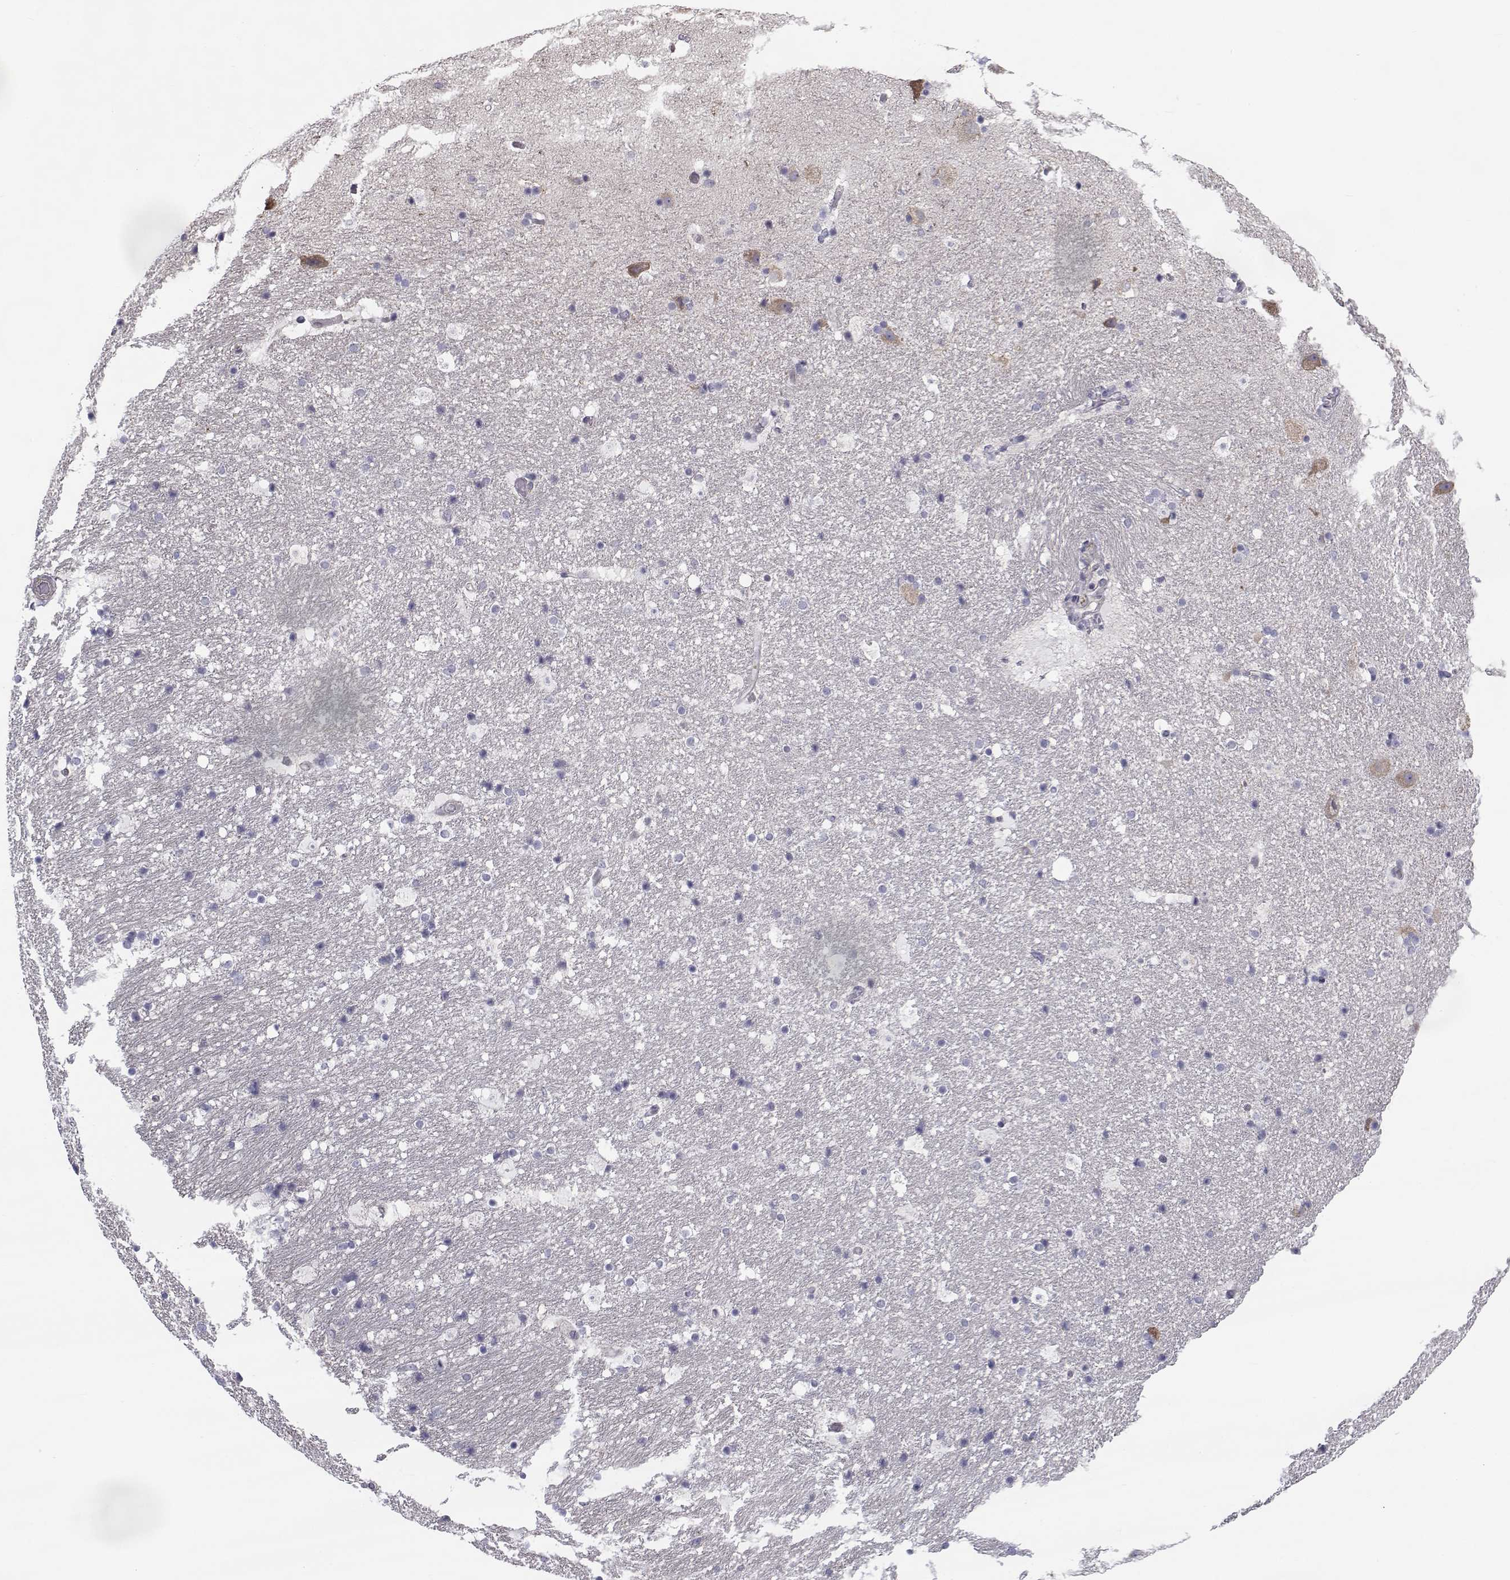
{"staining": {"intensity": "negative", "quantity": "none", "location": "none"}, "tissue": "hippocampus", "cell_type": "Glial cells", "image_type": "normal", "snomed": [{"axis": "morphology", "description": "Normal tissue, NOS"}, {"axis": "topography", "description": "Hippocampus"}], "caption": "Immunohistochemical staining of normal human hippocampus demonstrates no significant positivity in glial cells.", "gene": "LRRC27", "patient": {"sex": "male", "age": 51}}